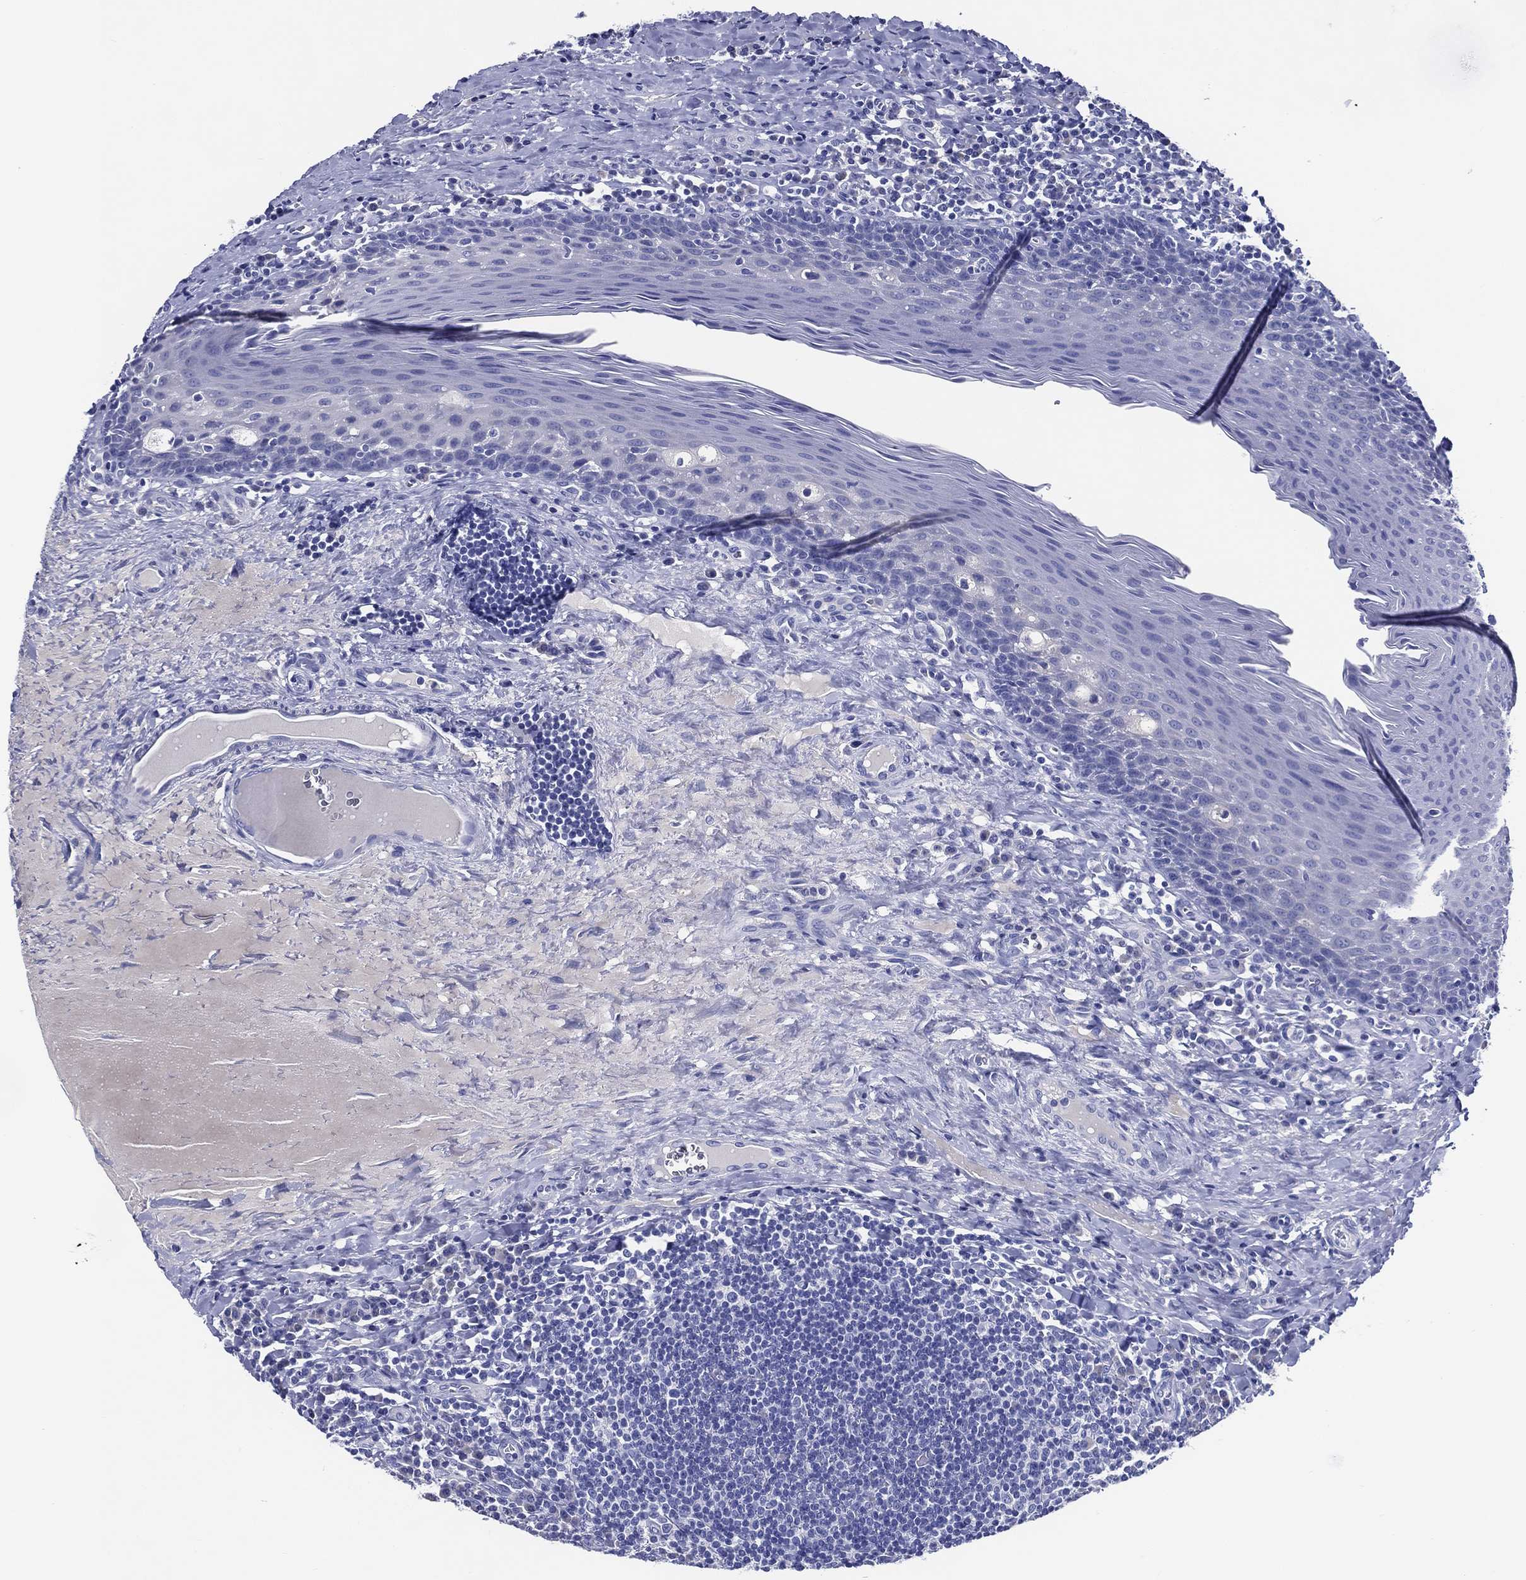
{"staining": {"intensity": "negative", "quantity": "none", "location": "none"}, "tissue": "tonsil", "cell_type": "Germinal center cells", "image_type": "normal", "snomed": [{"axis": "morphology", "description": "Normal tissue, NOS"}, {"axis": "morphology", "description": "Inflammation, NOS"}, {"axis": "topography", "description": "Tonsil"}], "caption": "IHC micrograph of benign tonsil stained for a protein (brown), which exhibits no expression in germinal center cells. (DAB (3,3'-diaminobenzidine) immunohistochemistry, high magnification).", "gene": "ACE2", "patient": {"sex": "female", "age": 31}}